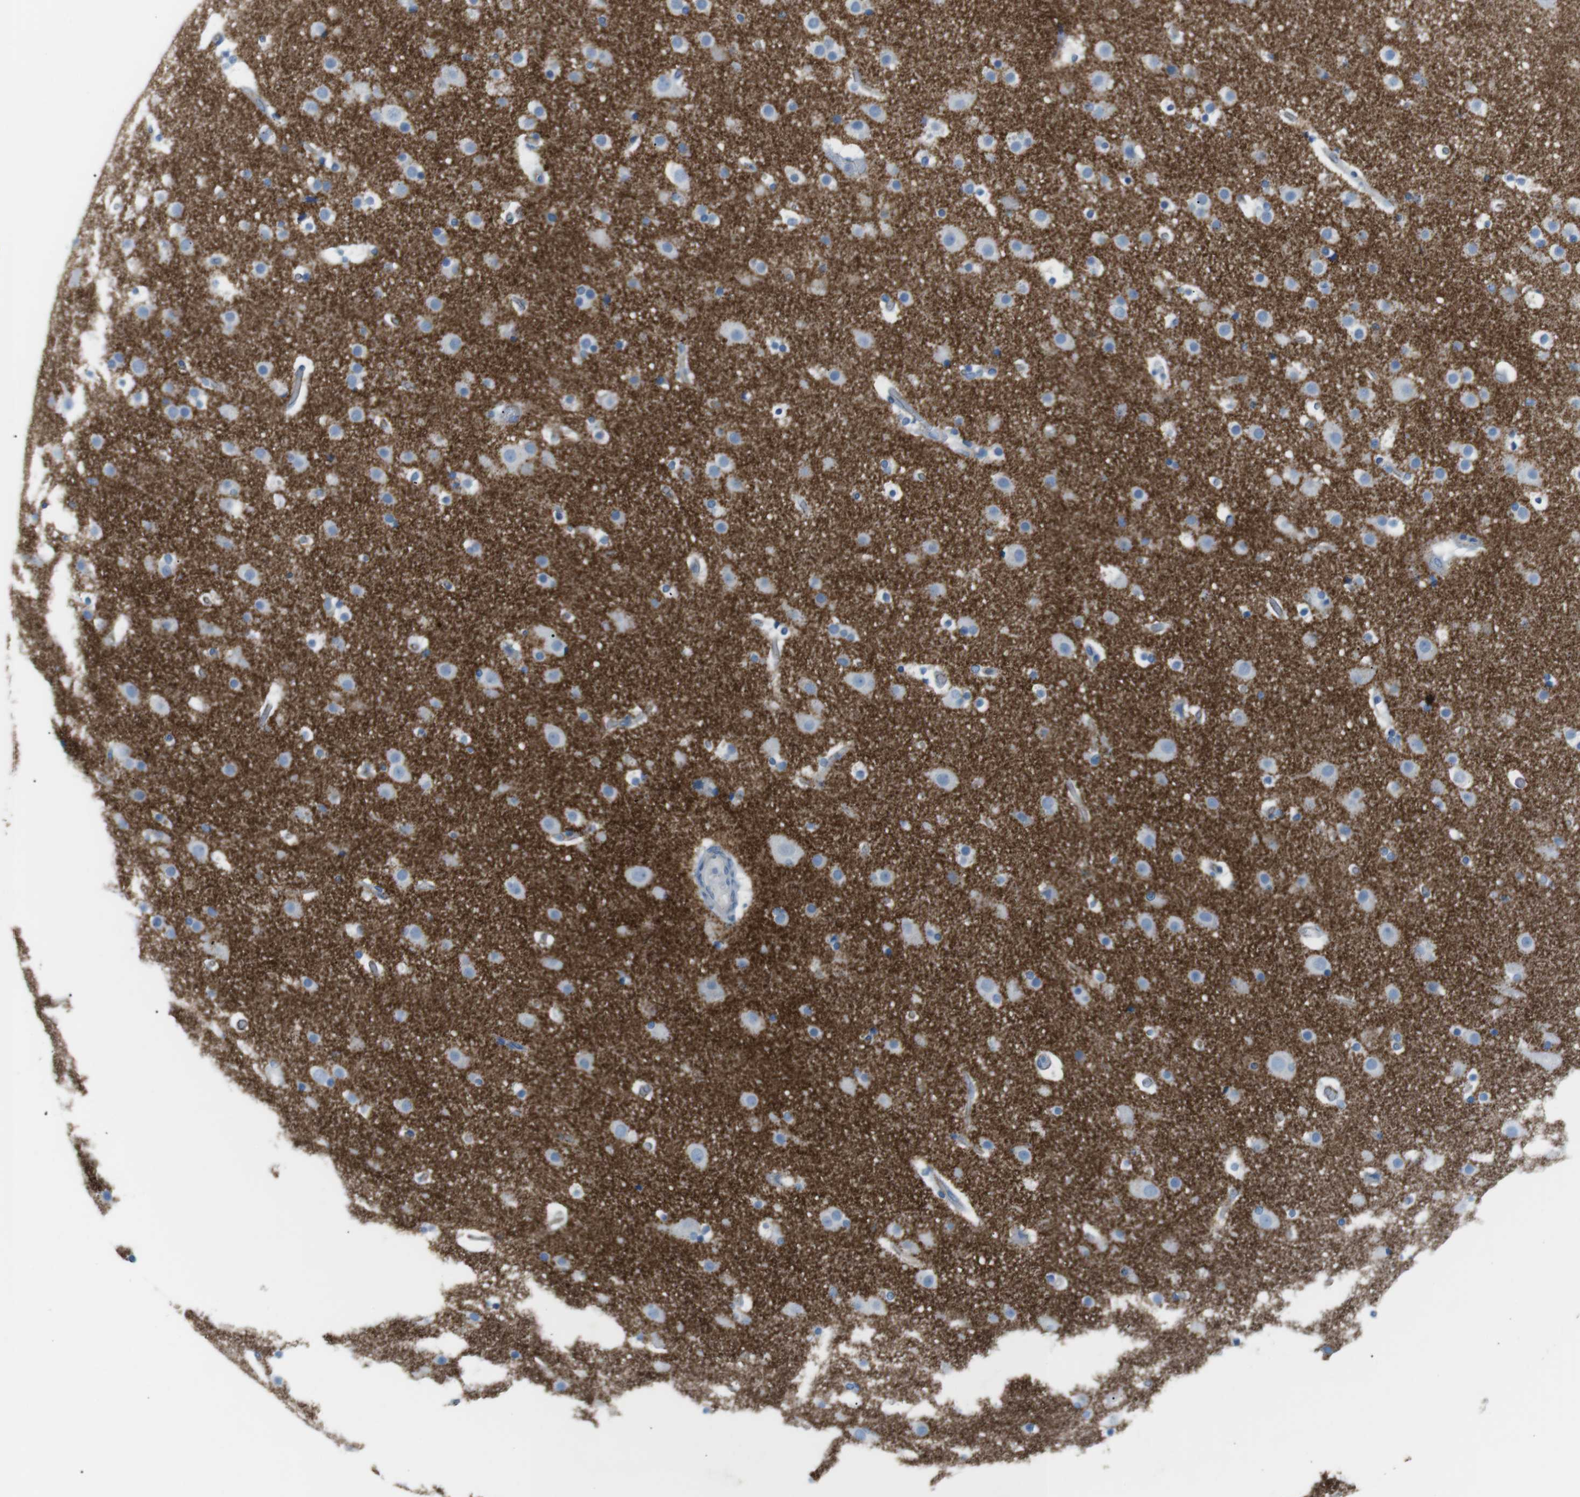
{"staining": {"intensity": "negative", "quantity": "none", "location": "none"}, "tissue": "cerebral cortex", "cell_type": "Endothelial cells", "image_type": "normal", "snomed": [{"axis": "morphology", "description": "Normal tissue, NOS"}, {"axis": "topography", "description": "Cerebral cortex"}], "caption": "The IHC histopathology image has no significant expression in endothelial cells of cerebral cortex. (Brightfield microscopy of DAB IHC at high magnification).", "gene": "VAMP1", "patient": {"sex": "male", "age": 57}}